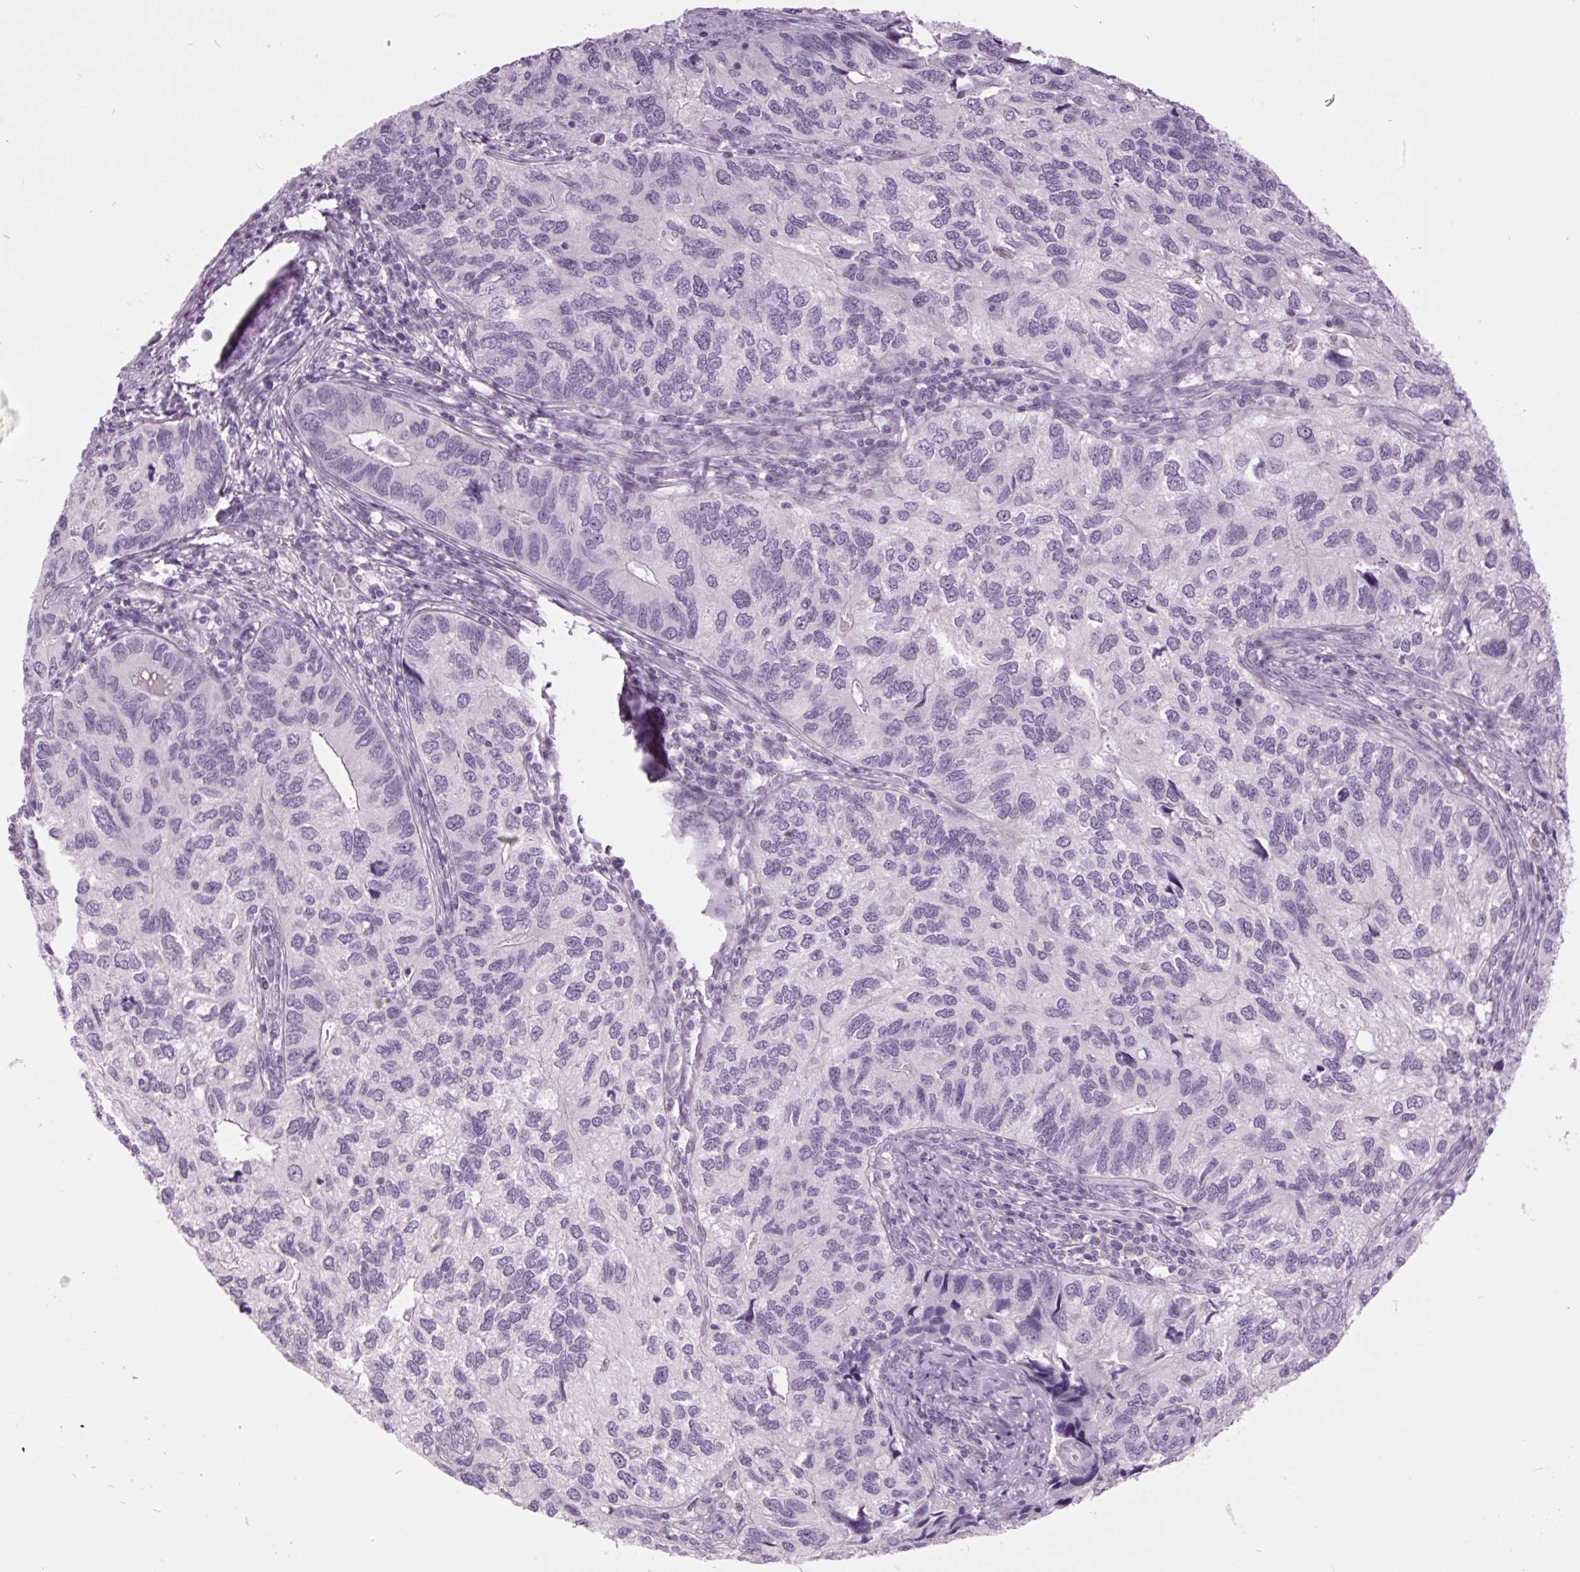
{"staining": {"intensity": "negative", "quantity": "none", "location": "none"}, "tissue": "endometrial cancer", "cell_type": "Tumor cells", "image_type": "cancer", "snomed": [{"axis": "morphology", "description": "Carcinoma, NOS"}, {"axis": "topography", "description": "Uterus"}], "caption": "Endometrial carcinoma stained for a protein using IHC demonstrates no staining tumor cells.", "gene": "ODAD2", "patient": {"sex": "female", "age": 76}}